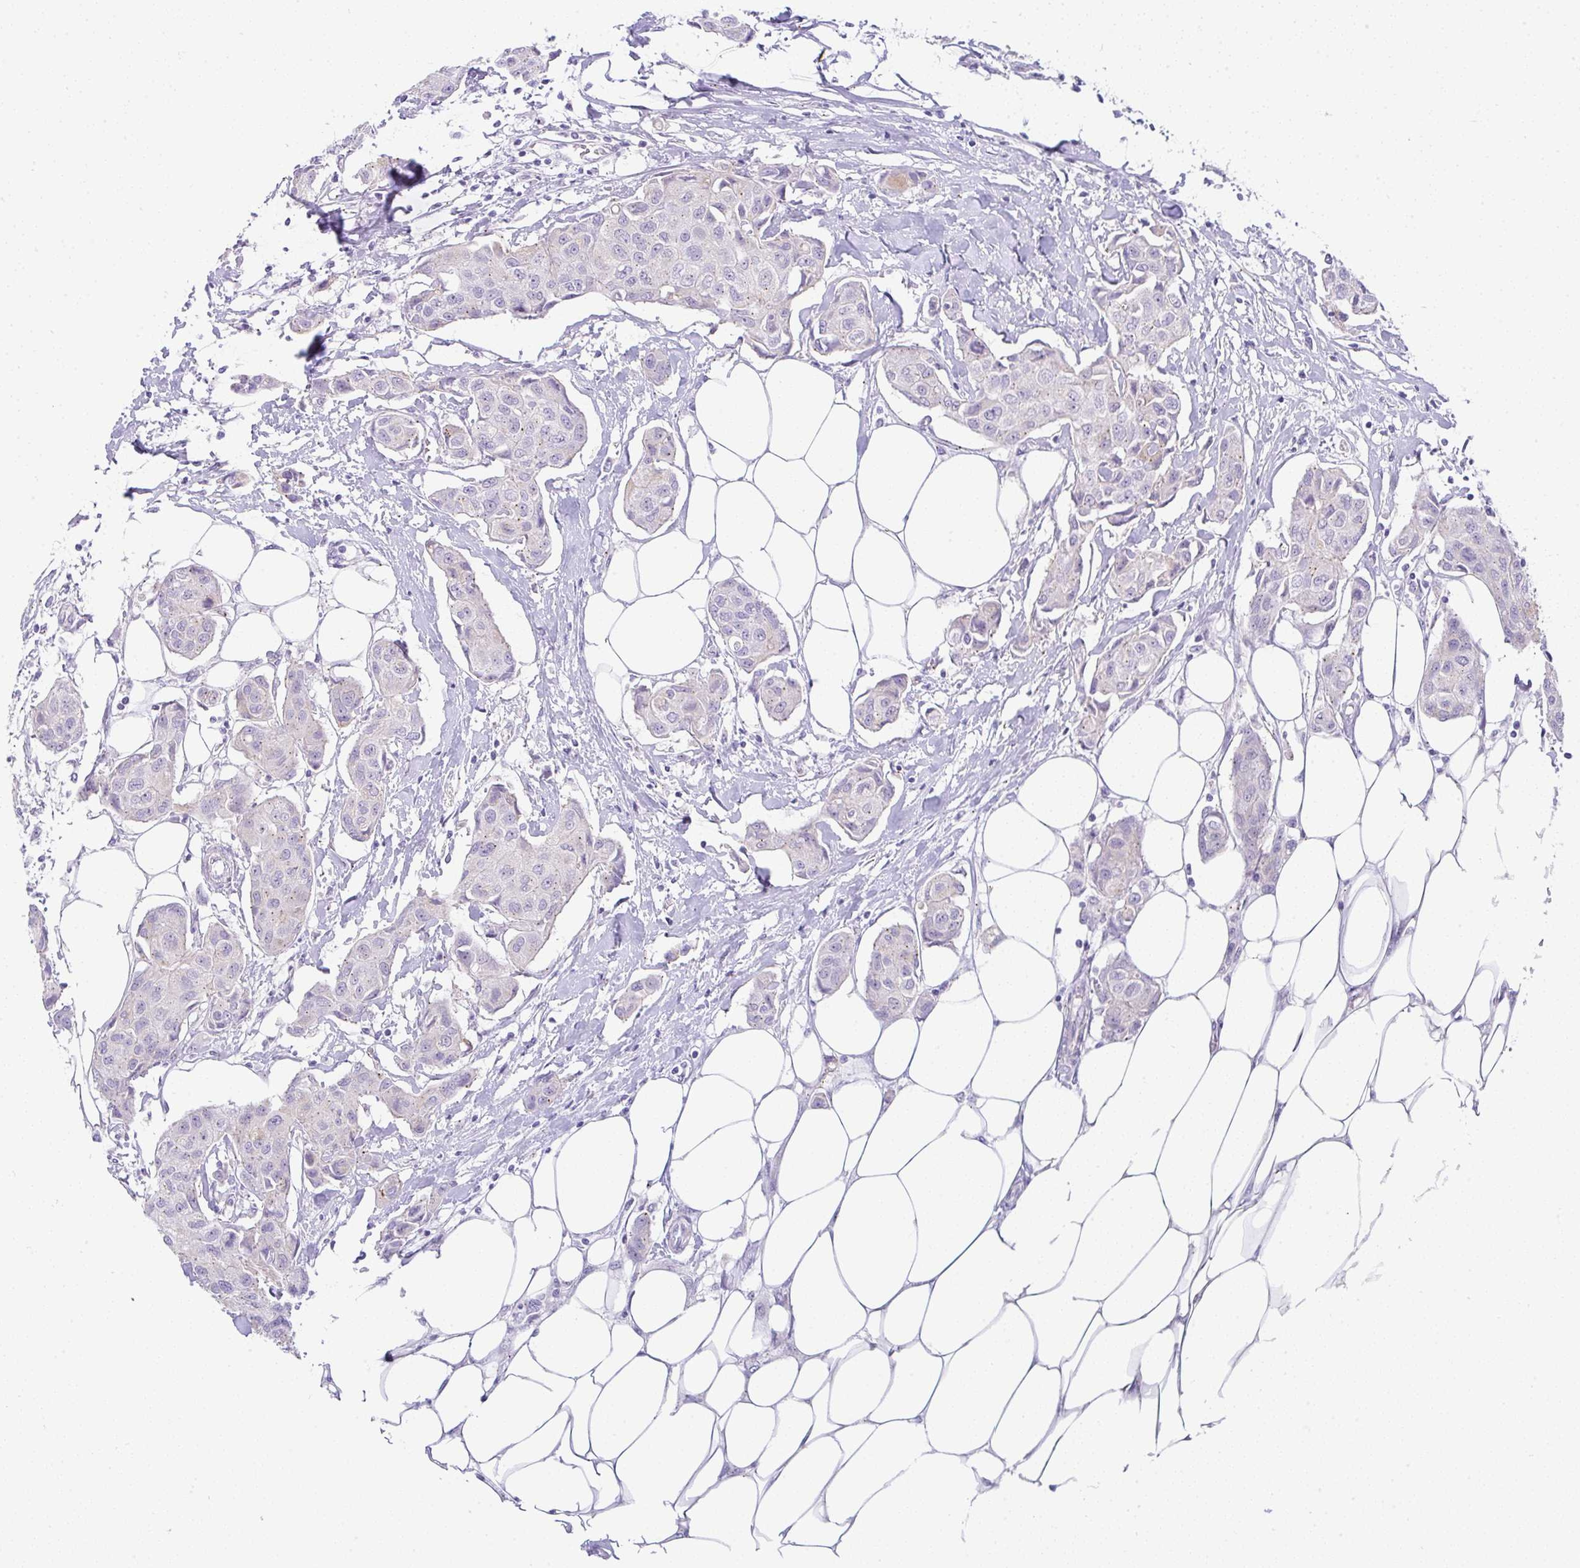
{"staining": {"intensity": "weak", "quantity": "<25%", "location": "cytoplasmic/membranous"}, "tissue": "breast cancer", "cell_type": "Tumor cells", "image_type": "cancer", "snomed": [{"axis": "morphology", "description": "Duct carcinoma"}, {"axis": "topography", "description": "Breast"}, {"axis": "topography", "description": "Lymph node"}], "caption": "An immunohistochemistry photomicrograph of breast cancer is shown. There is no staining in tumor cells of breast cancer. (DAB (3,3'-diaminobenzidine) IHC with hematoxylin counter stain).", "gene": "FAM177A1", "patient": {"sex": "female", "age": 80}}